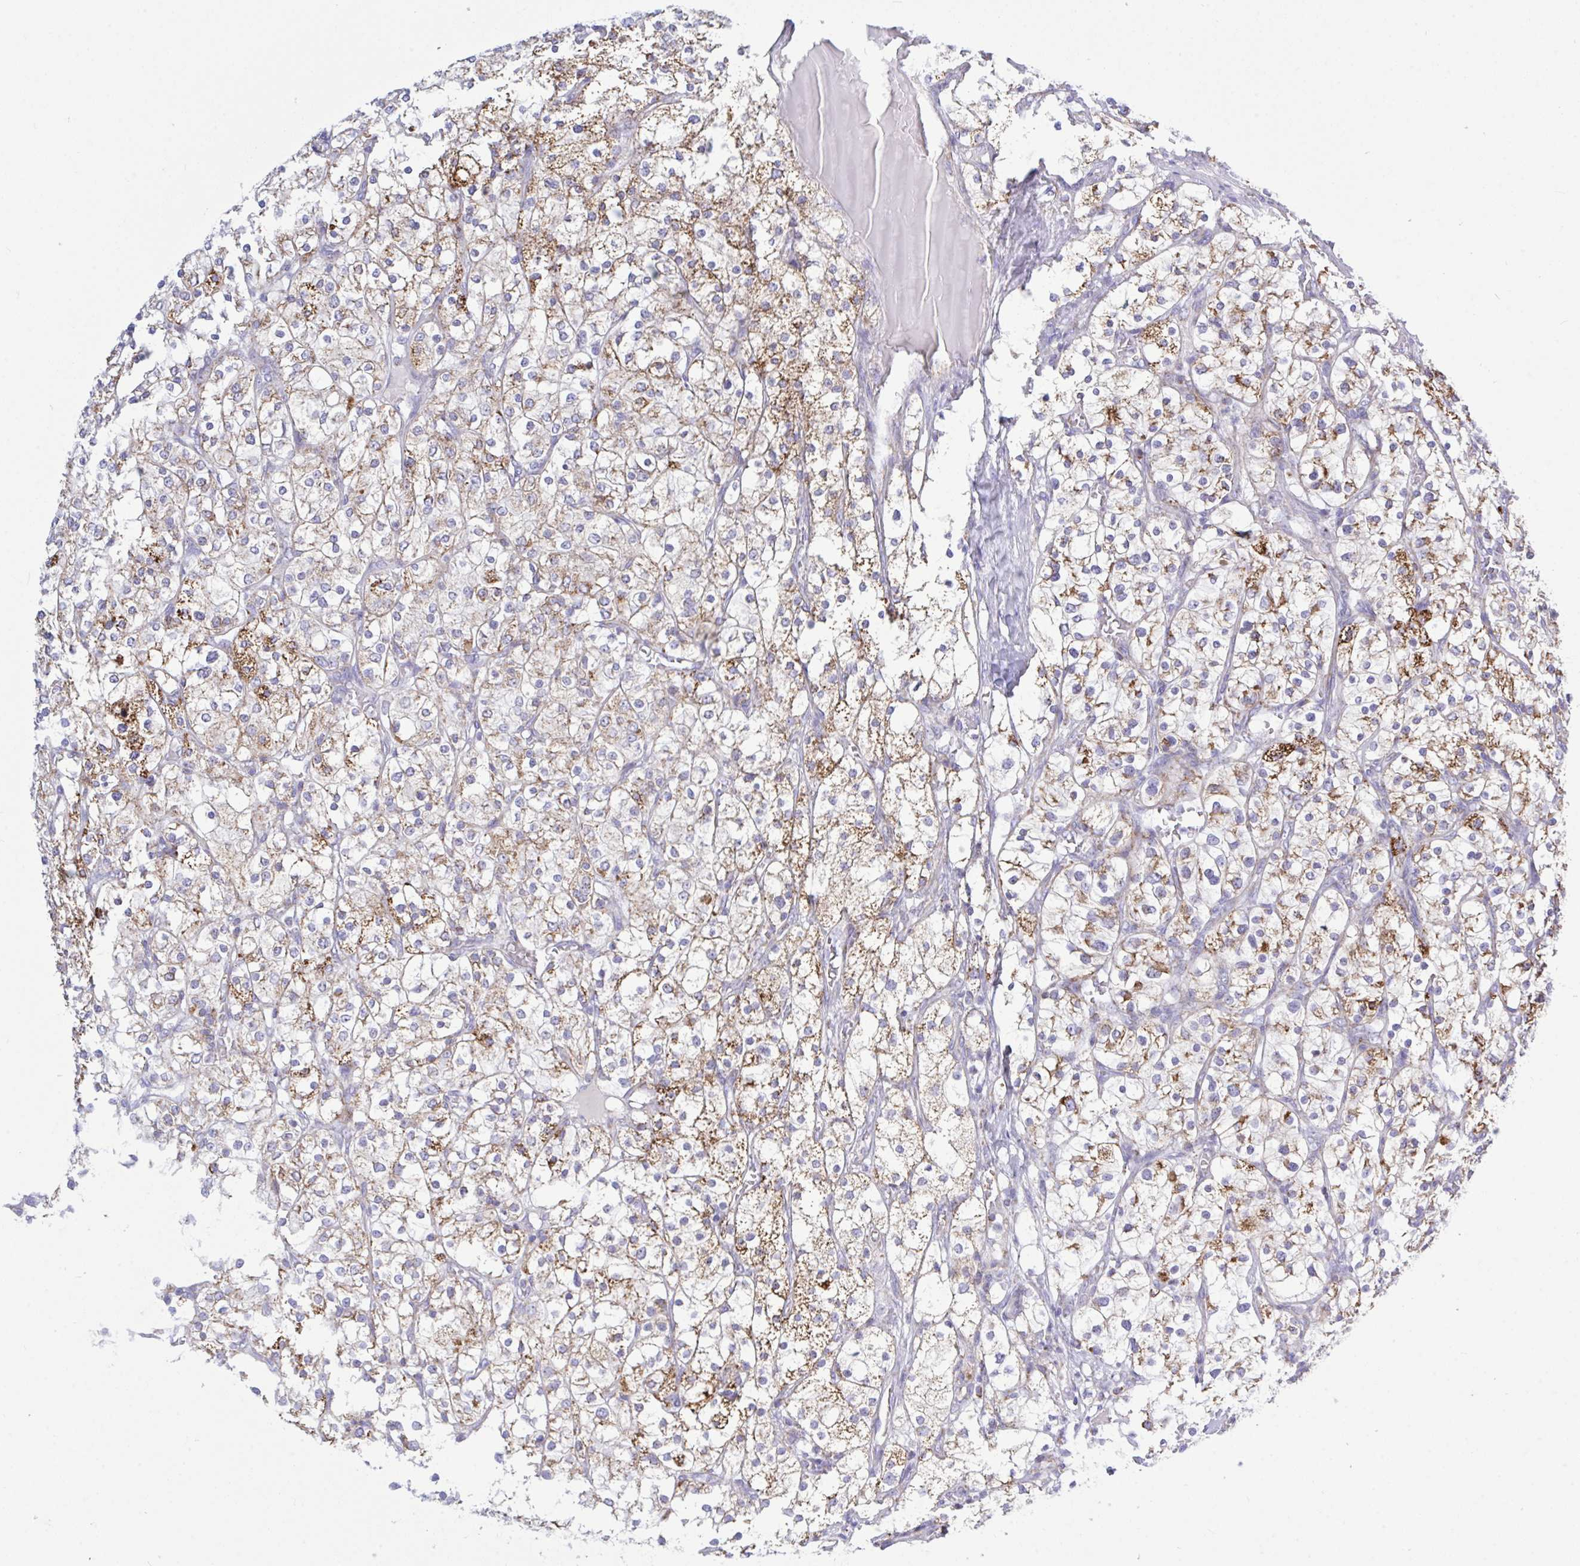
{"staining": {"intensity": "moderate", "quantity": "25%-75%", "location": "cytoplasmic/membranous"}, "tissue": "renal cancer", "cell_type": "Tumor cells", "image_type": "cancer", "snomed": [{"axis": "morphology", "description": "Adenocarcinoma, NOS"}, {"axis": "topography", "description": "Kidney"}], "caption": "Renal cancer stained with a protein marker exhibits moderate staining in tumor cells.", "gene": "HSPE1", "patient": {"sex": "male", "age": 80}}